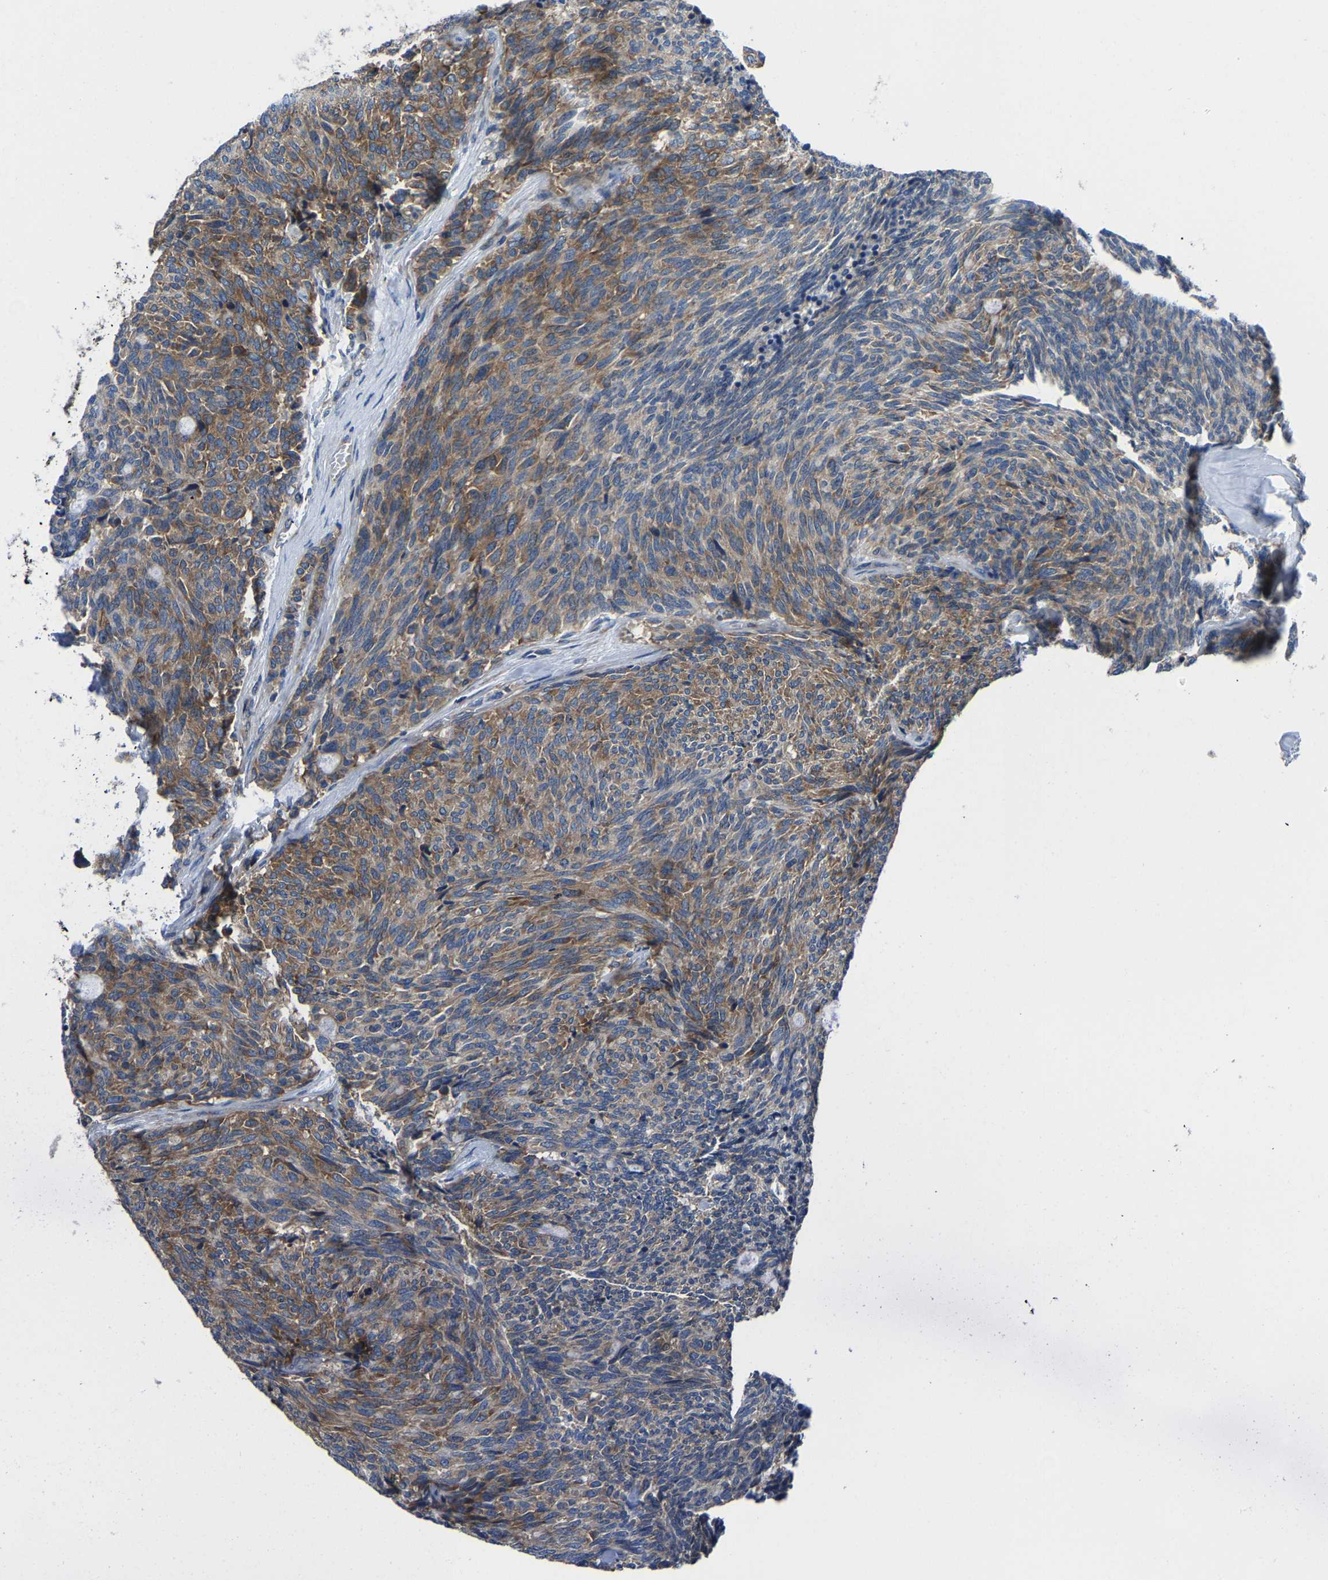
{"staining": {"intensity": "moderate", "quantity": ">75%", "location": "cytoplasmic/membranous"}, "tissue": "carcinoid", "cell_type": "Tumor cells", "image_type": "cancer", "snomed": [{"axis": "morphology", "description": "Carcinoid, malignant, NOS"}, {"axis": "topography", "description": "Pancreas"}], "caption": "Immunohistochemical staining of human carcinoid (malignant) displays moderate cytoplasmic/membranous protein expression in about >75% of tumor cells. The staining was performed using DAB, with brown indicating positive protein expression. Nuclei are stained blue with hematoxylin.", "gene": "G3BP2", "patient": {"sex": "female", "age": 54}}